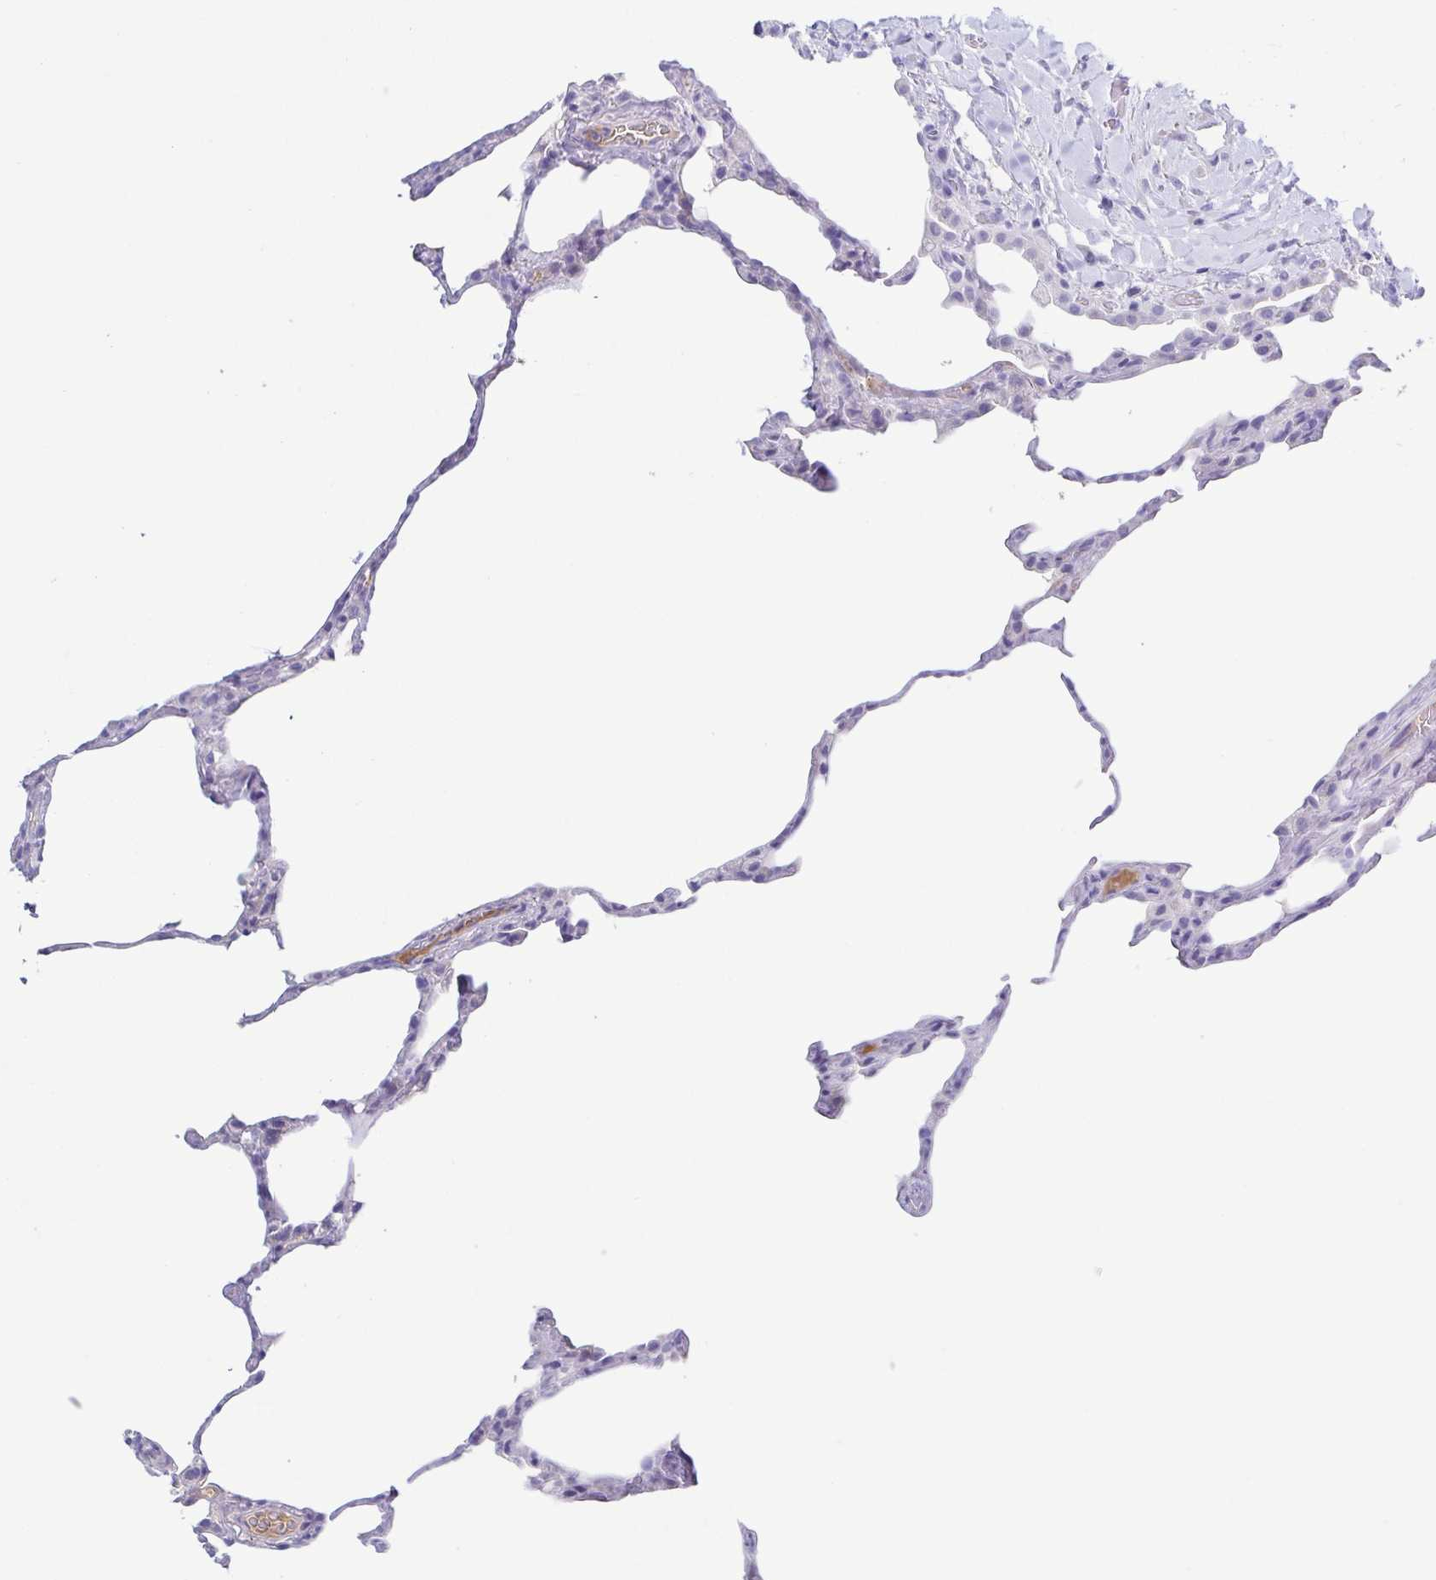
{"staining": {"intensity": "moderate", "quantity": "<25%", "location": "cytoplasmic/membranous"}, "tissue": "lung", "cell_type": "Alveolar cells", "image_type": "normal", "snomed": [{"axis": "morphology", "description": "Normal tissue, NOS"}, {"axis": "topography", "description": "Lung"}], "caption": "Human lung stained for a protein (brown) displays moderate cytoplasmic/membranous positive expression in approximately <25% of alveolar cells.", "gene": "A1BG", "patient": {"sex": "female", "age": 57}}